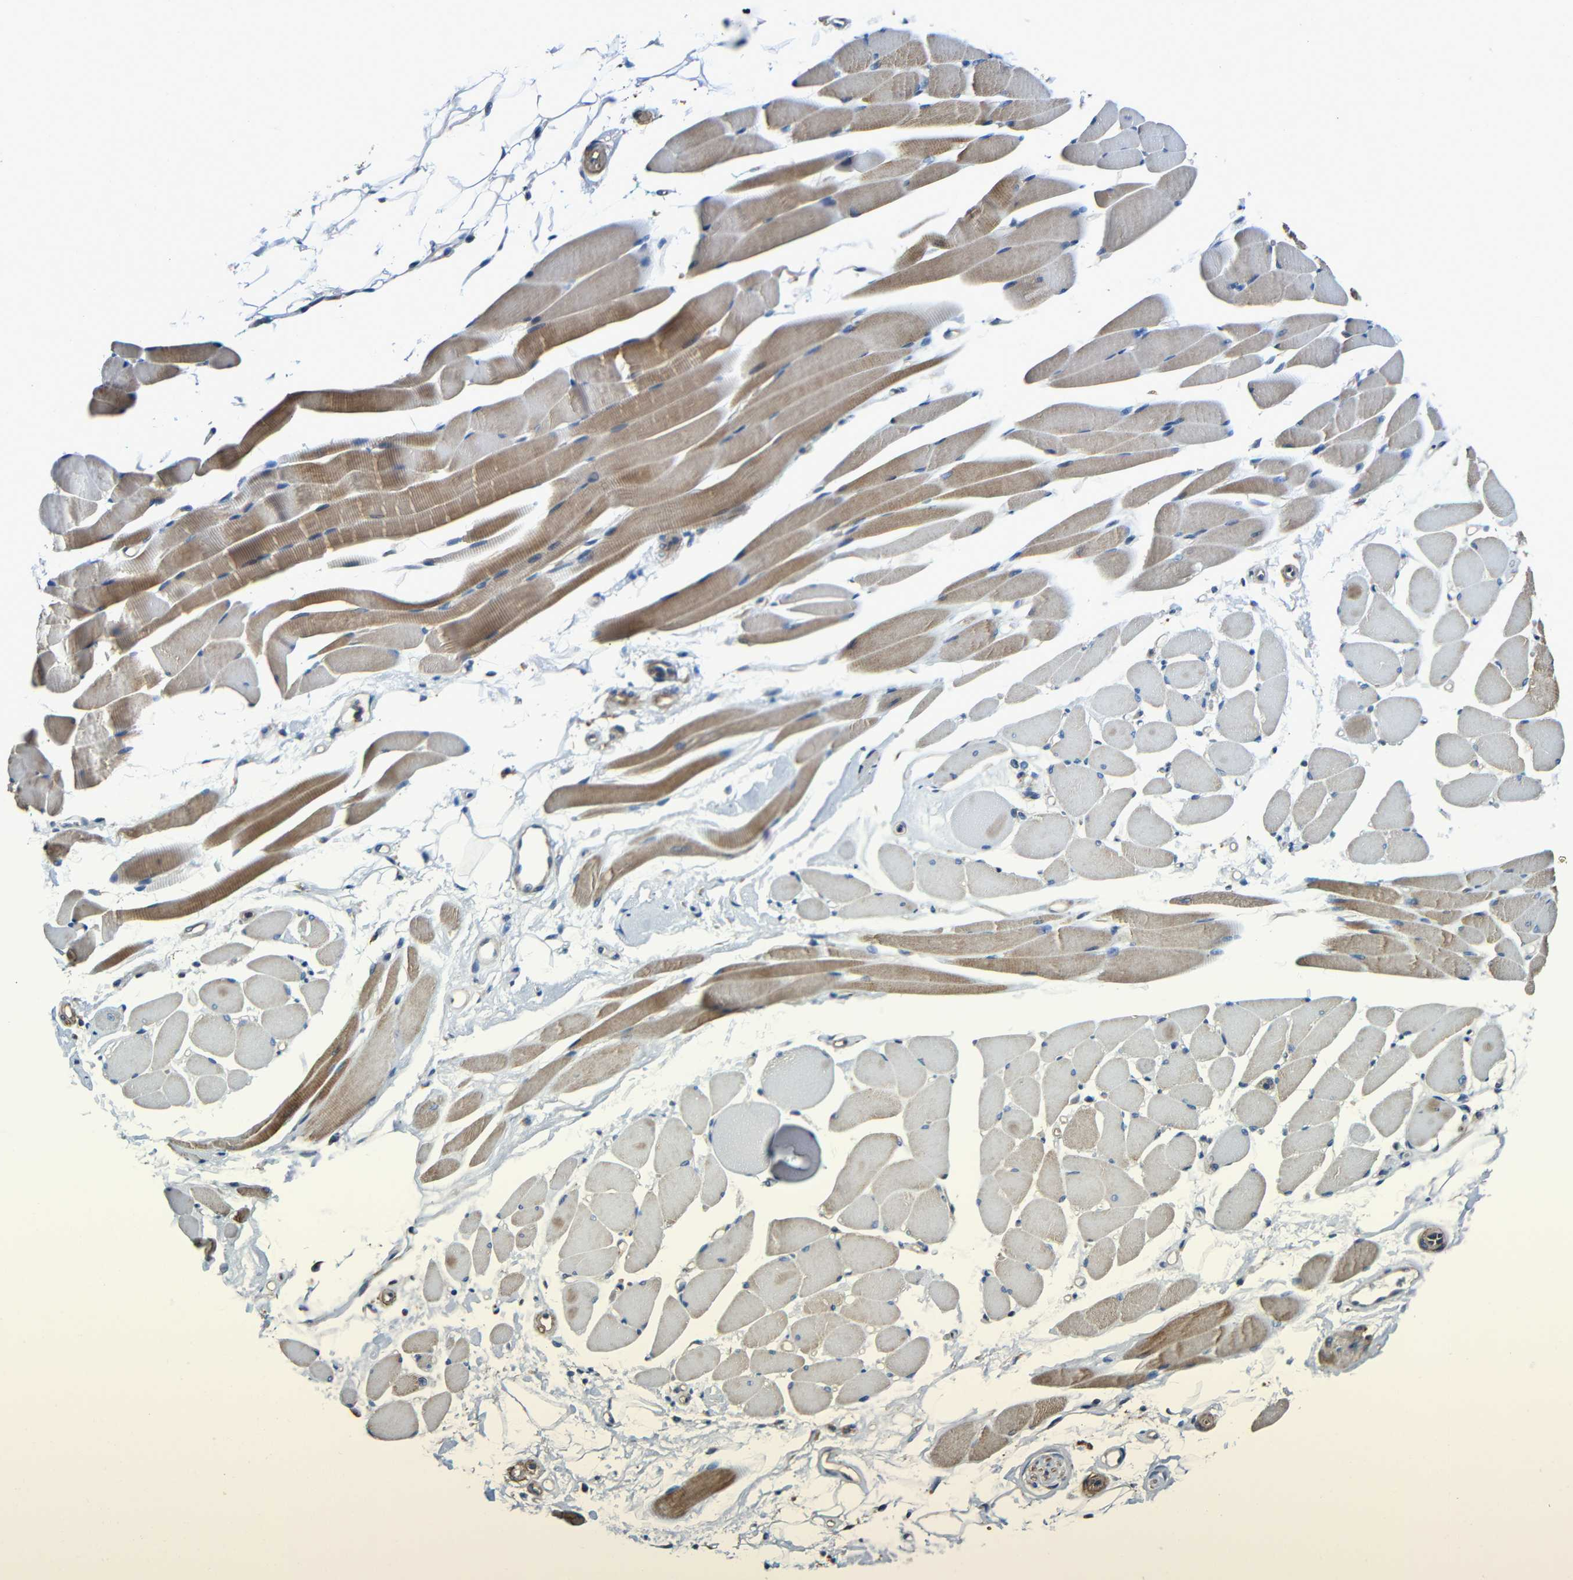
{"staining": {"intensity": "moderate", "quantity": ">75%", "location": "cytoplasmic/membranous"}, "tissue": "skeletal muscle", "cell_type": "Myocytes", "image_type": "normal", "snomed": [{"axis": "morphology", "description": "Normal tissue, NOS"}, {"axis": "topography", "description": "Skeletal muscle"}, {"axis": "topography", "description": "Peripheral nerve tissue"}], "caption": "High-magnification brightfield microscopy of unremarkable skeletal muscle stained with DAB (brown) and counterstained with hematoxylin (blue). myocytes exhibit moderate cytoplasmic/membranous expression is present in about>75% of cells.", "gene": "GDI1", "patient": {"sex": "female", "age": 84}}